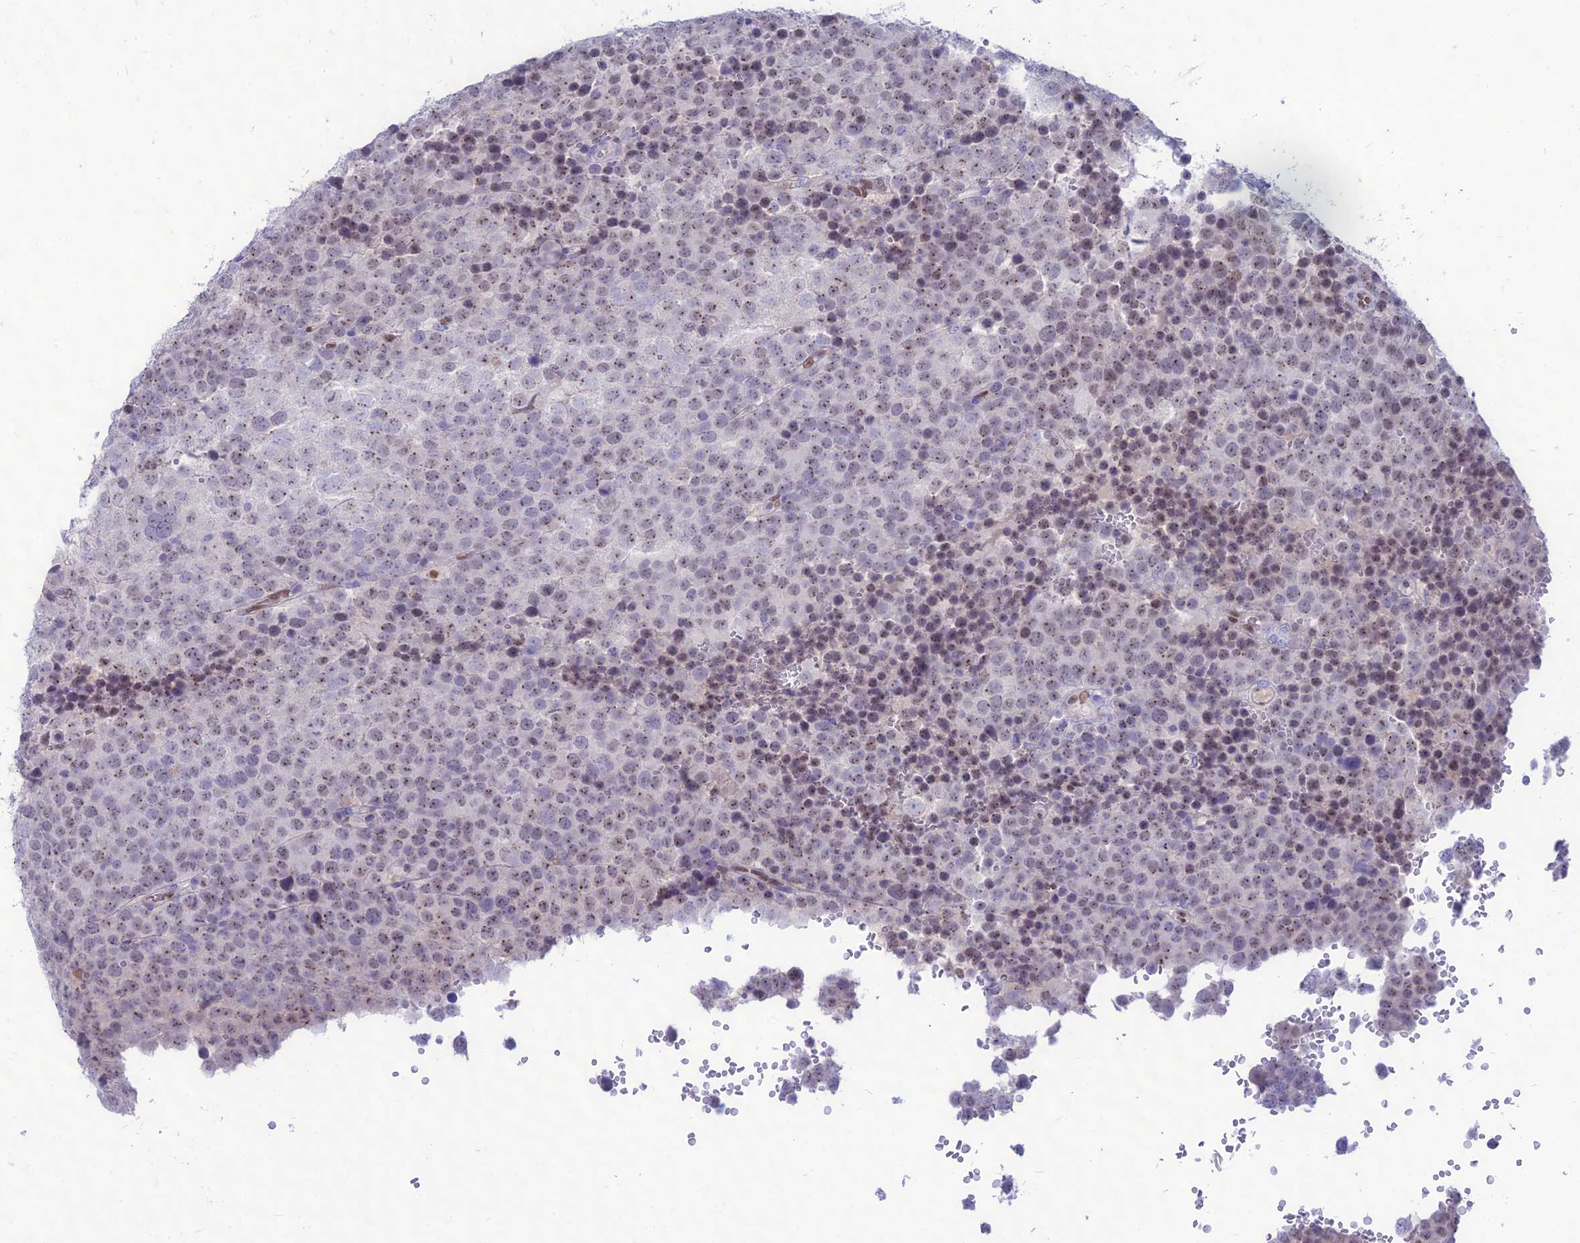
{"staining": {"intensity": "weak", "quantity": "25%-75%", "location": "nuclear"}, "tissue": "testis cancer", "cell_type": "Tumor cells", "image_type": "cancer", "snomed": [{"axis": "morphology", "description": "Seminoma, NOS"}, {"axis": "topography", "description": "Testis"}], "caption": "Protein staining of seminoma (testis) tissue exhibits weak nuclear expression in approximately 25%-75% of tumor cells.", "gene": "NOVA2", "patient": {"sex": "male", "age": 71}}